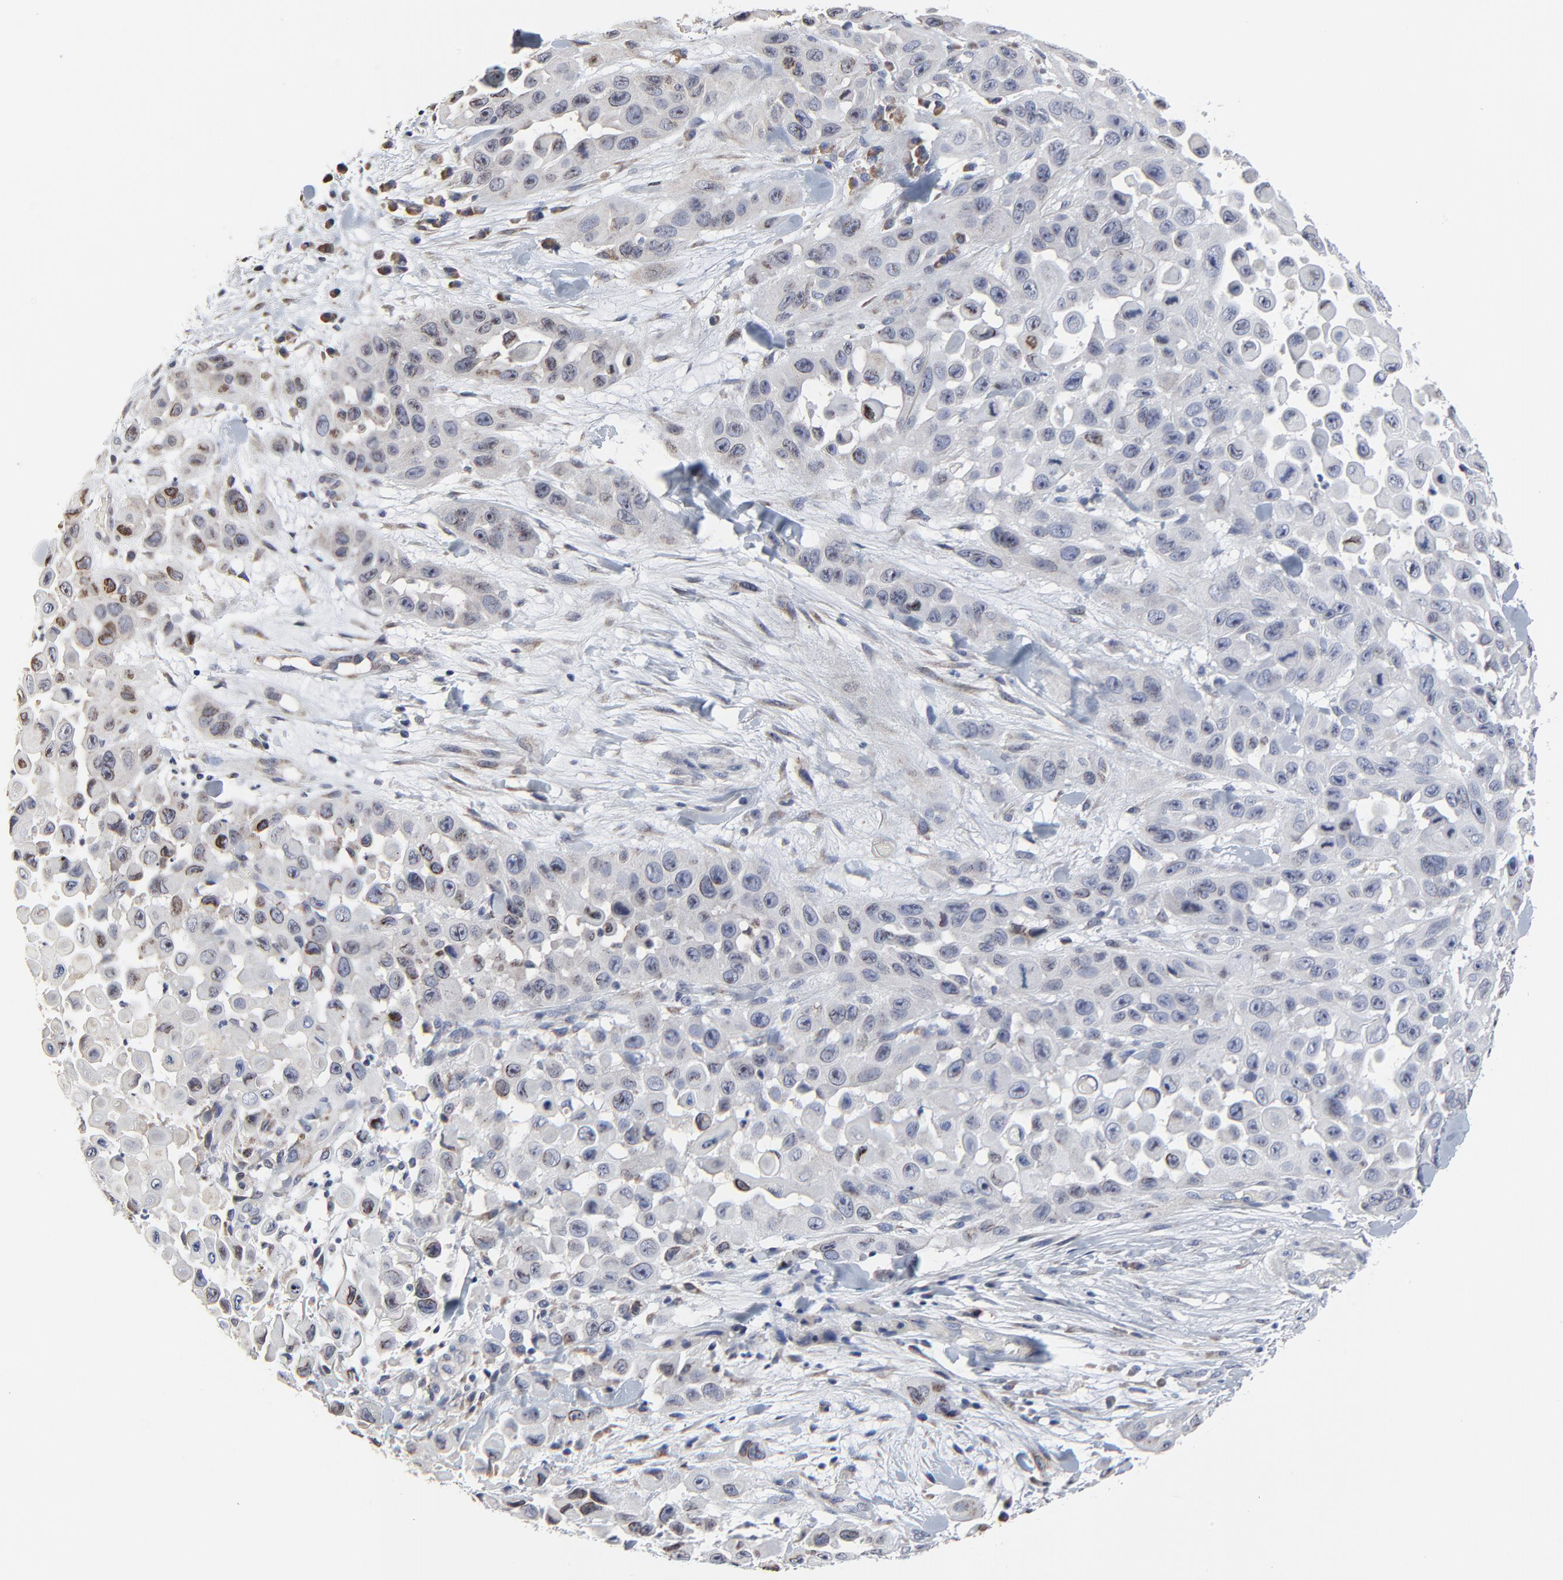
{"staining": {"intensity": "moderate", "quantity": "25%-75%", "location": "cytoplasmic/membranous,nuclear"}, "tissue": "skin cancer", "cell_type": "Tumor cells", "image_type": "cancer", "snomed": [{"axis": "morphology", "description": "Squamous cell carcinoma, NOS"}, {"axis": "topography", "description": "Skin"}], "caption": "Tumor cells demonstrate moderate cytoplasmic/membranous and nuclear staining in approximately 25%-75% of cells in skin squamous cell carcinoma.", "gene": "NLGN3", "patient": {"sex": "male", "age": 81}}